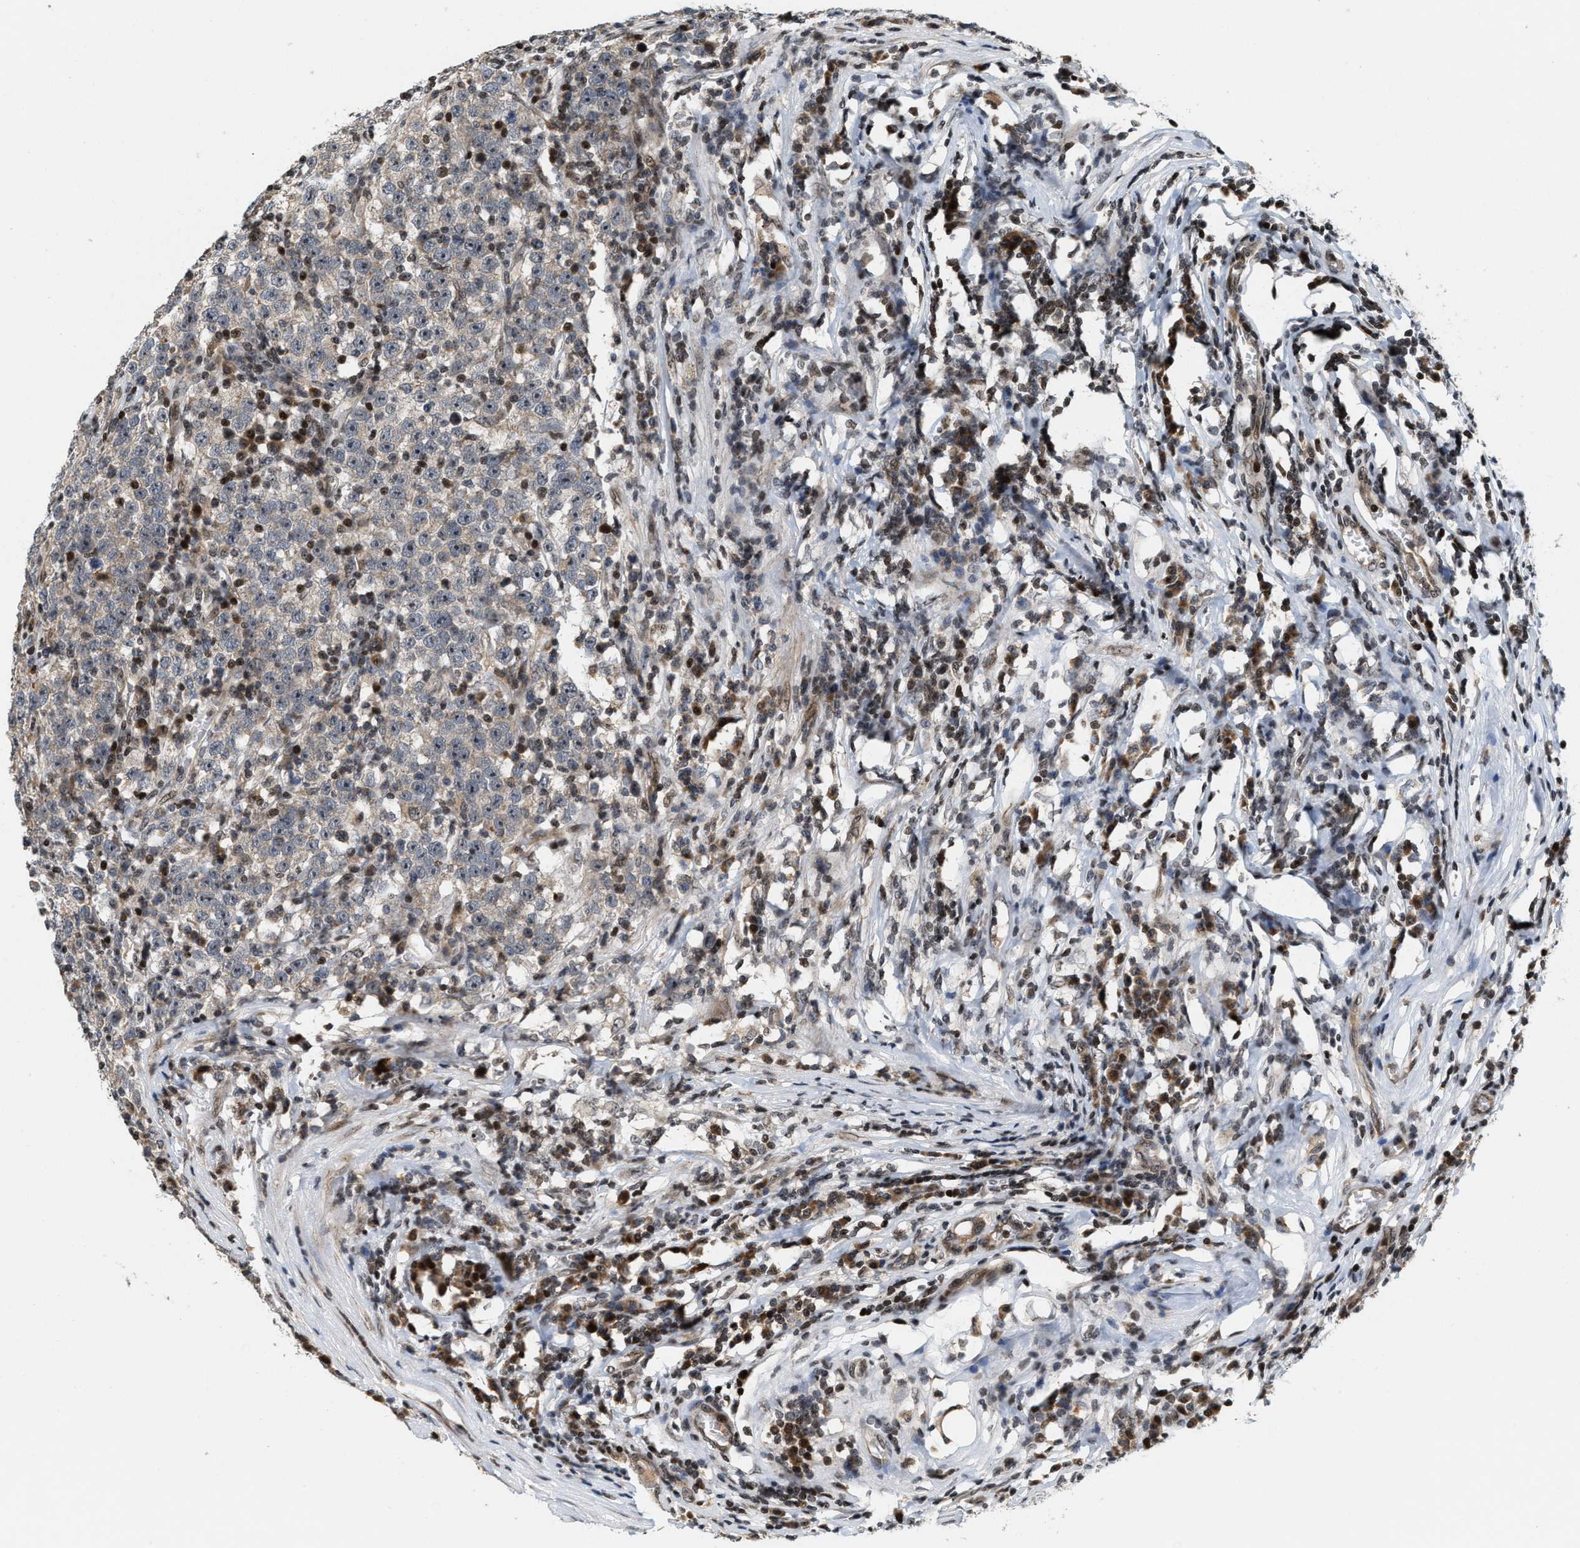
{"staining": {"intensity": "negative", "quantity": "none", "location": "none"}, "tissue": "testis cancer", "cell_type": "Tumor cells", "image_type": "cancer", "snomed": [{"axis": "morphology", "description": "Seminoma, NOS"}, {"axis": "topography", "description": "Testis"}], "caption": "This image is of seminoma (testis) stained with IHC to label a protein in brown with the nuclei are counter-stained blue. There is no staining in tumor cells. (DAB IHC with hematoxylin counter stain).", "gene": "PDZD2", "patient": {"sex": "male", "age": 43}}